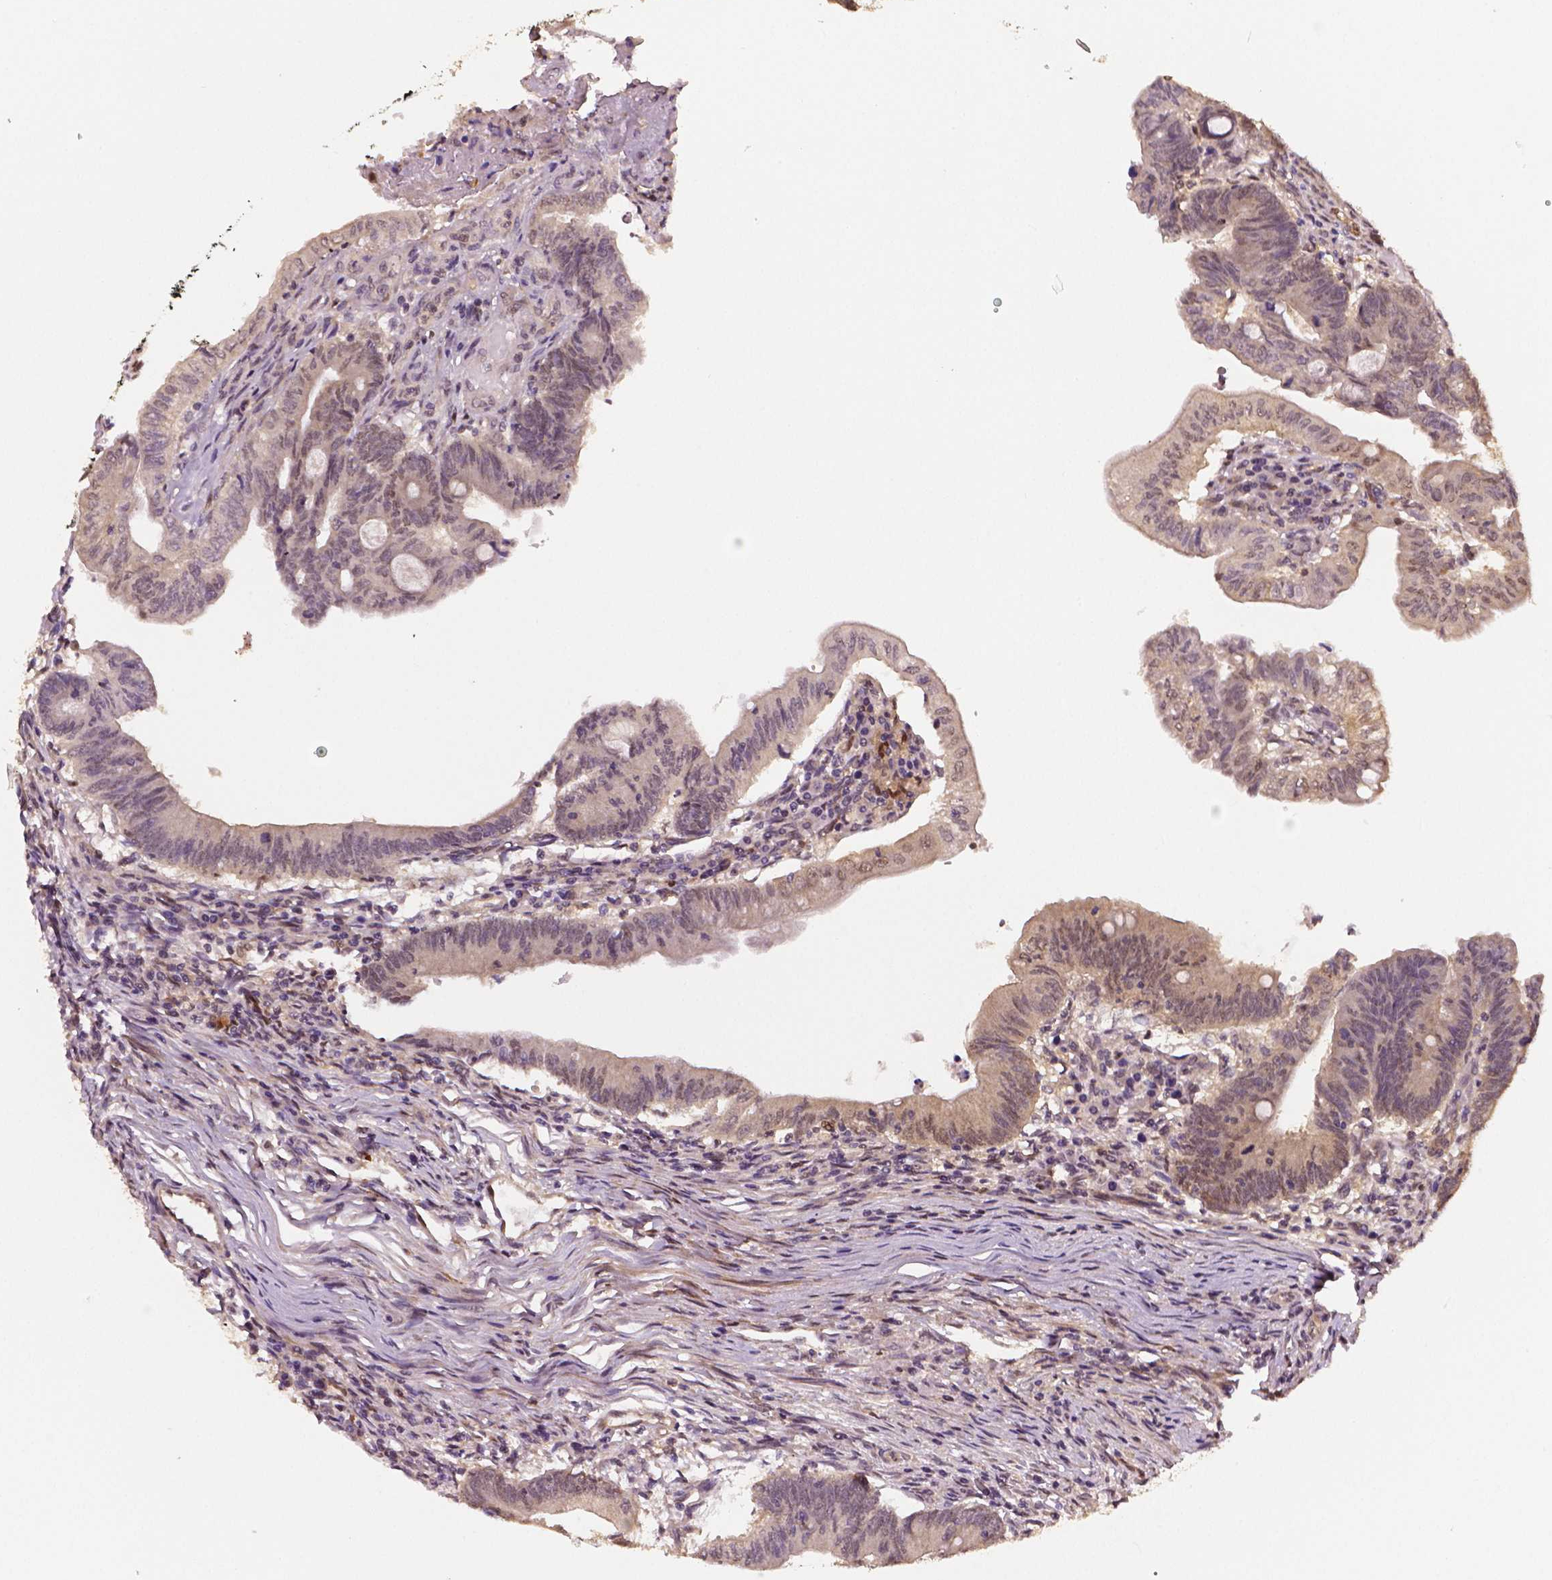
{"staining": {"intensity": "weak", "quantity": "<25%", "location": "cytoplasmic/membranous,nuclear"}, "tissue": "colorectal cancer", "cell_type": "Tumor cells", "image_type": "cancer", "snomed": [{"axis": "morphology", "description": "Adenocarcinoma, NOS"}, {"axis": "topography", "description": "Colon"}], "caption": "Immunohistochemistry of colorectal cancer shows no positivity in tumor cells.", "gene": "STAT3", "patient": {"sex": "female", "age": 70}}